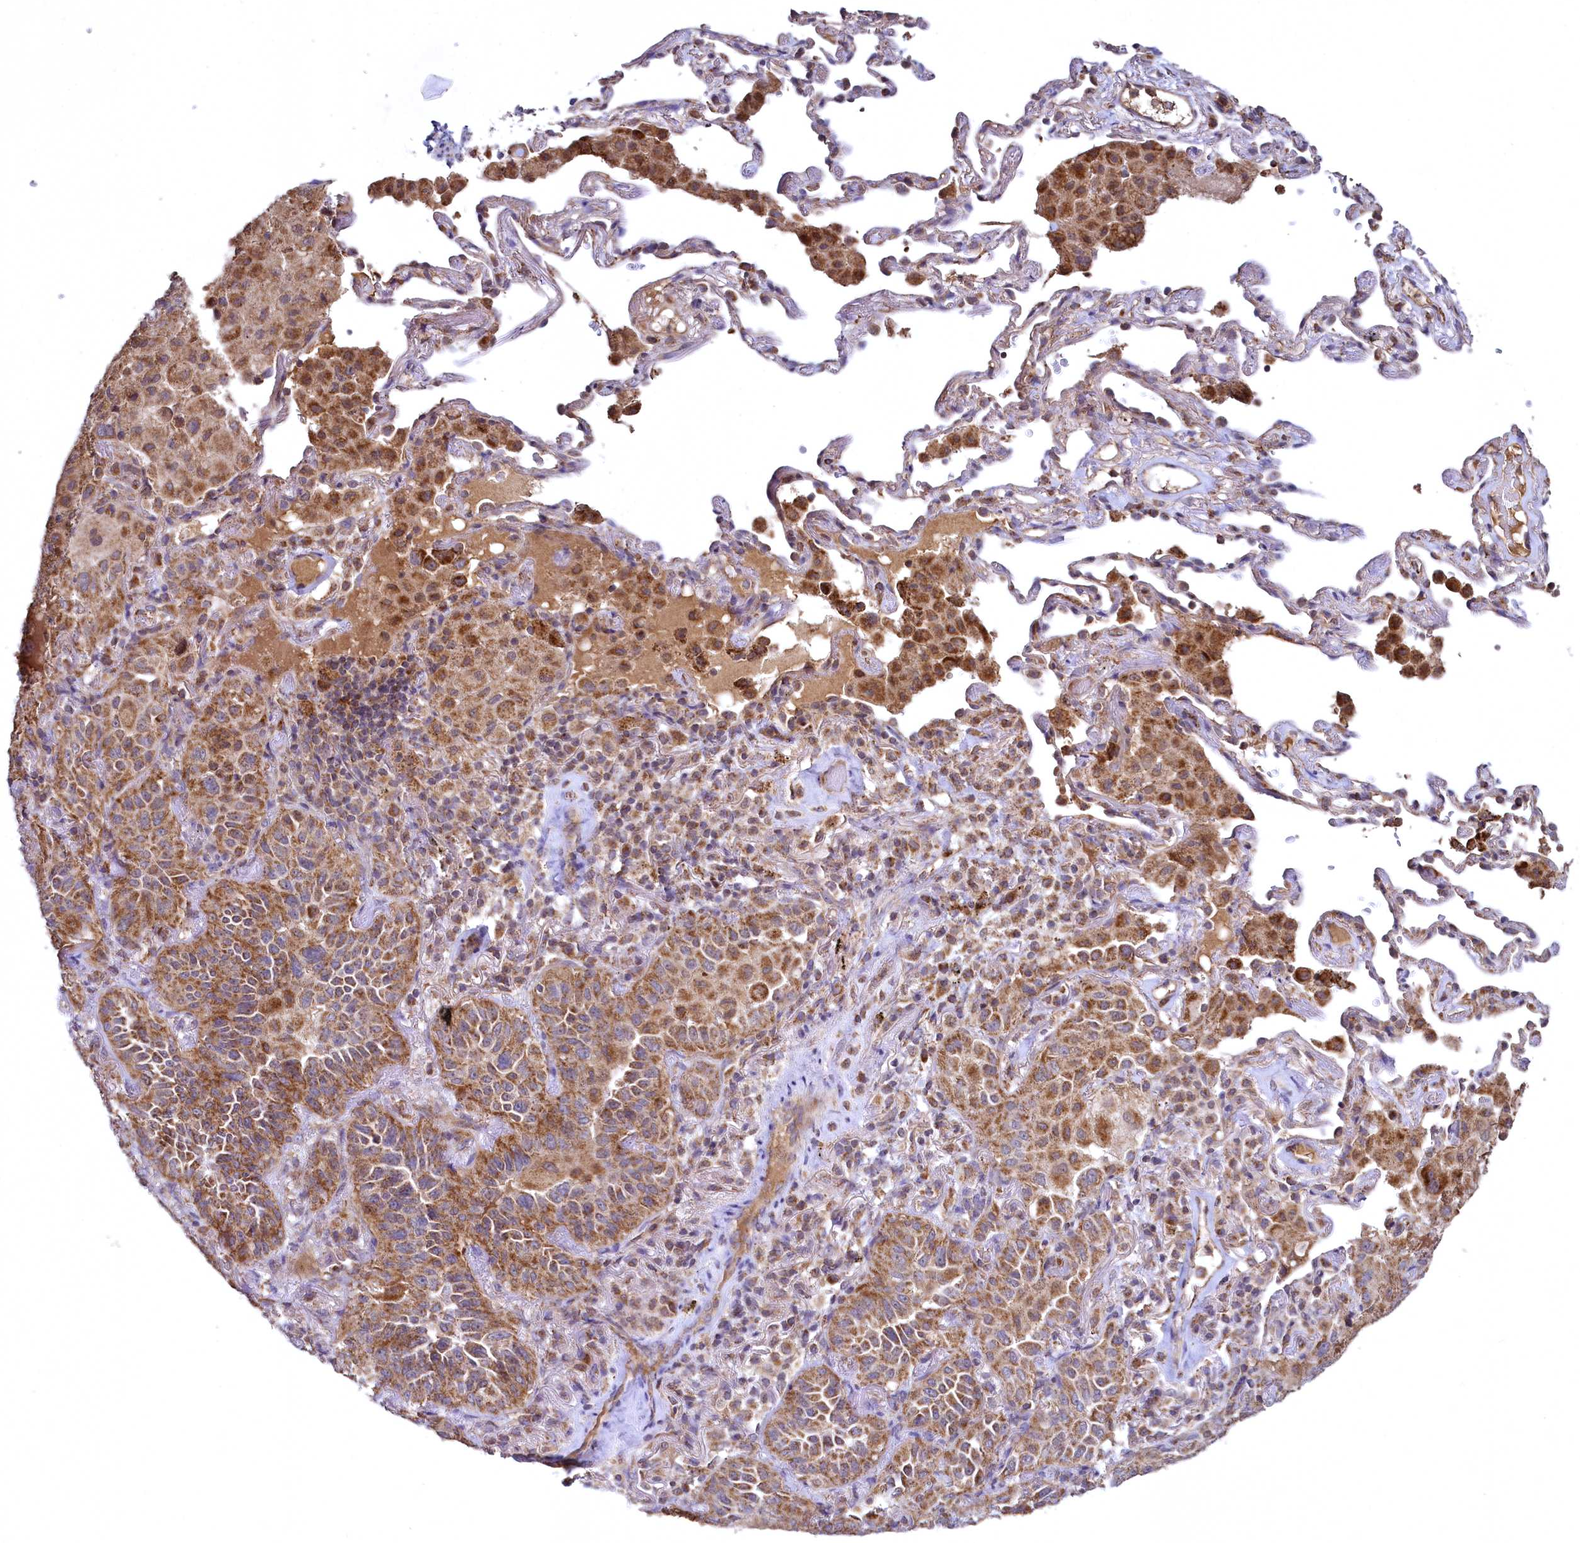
{"staining": {"intensity": "moderate", "quantity": ">75%", "location": "cytoplasmic/membranous"}, "tissue": "lung cancer", "cell_type": "Tumor cells", "image_type": "cancer", "snomed": [{"axis": "morphology", "description": "Adenocarcinoma, NOS"}, {"axis": "topography", "description": "Lung"}], "caption": "Immunohistochemistry (IHC) histopathology image of lung cancer stained for a protein (brown), which reveals medium levels of moderate cytoplasmic/membranous expression in approximately >75% of tumor cells.", "gene": "METTL4", "patient": {"sex": "female", "age": 69}}